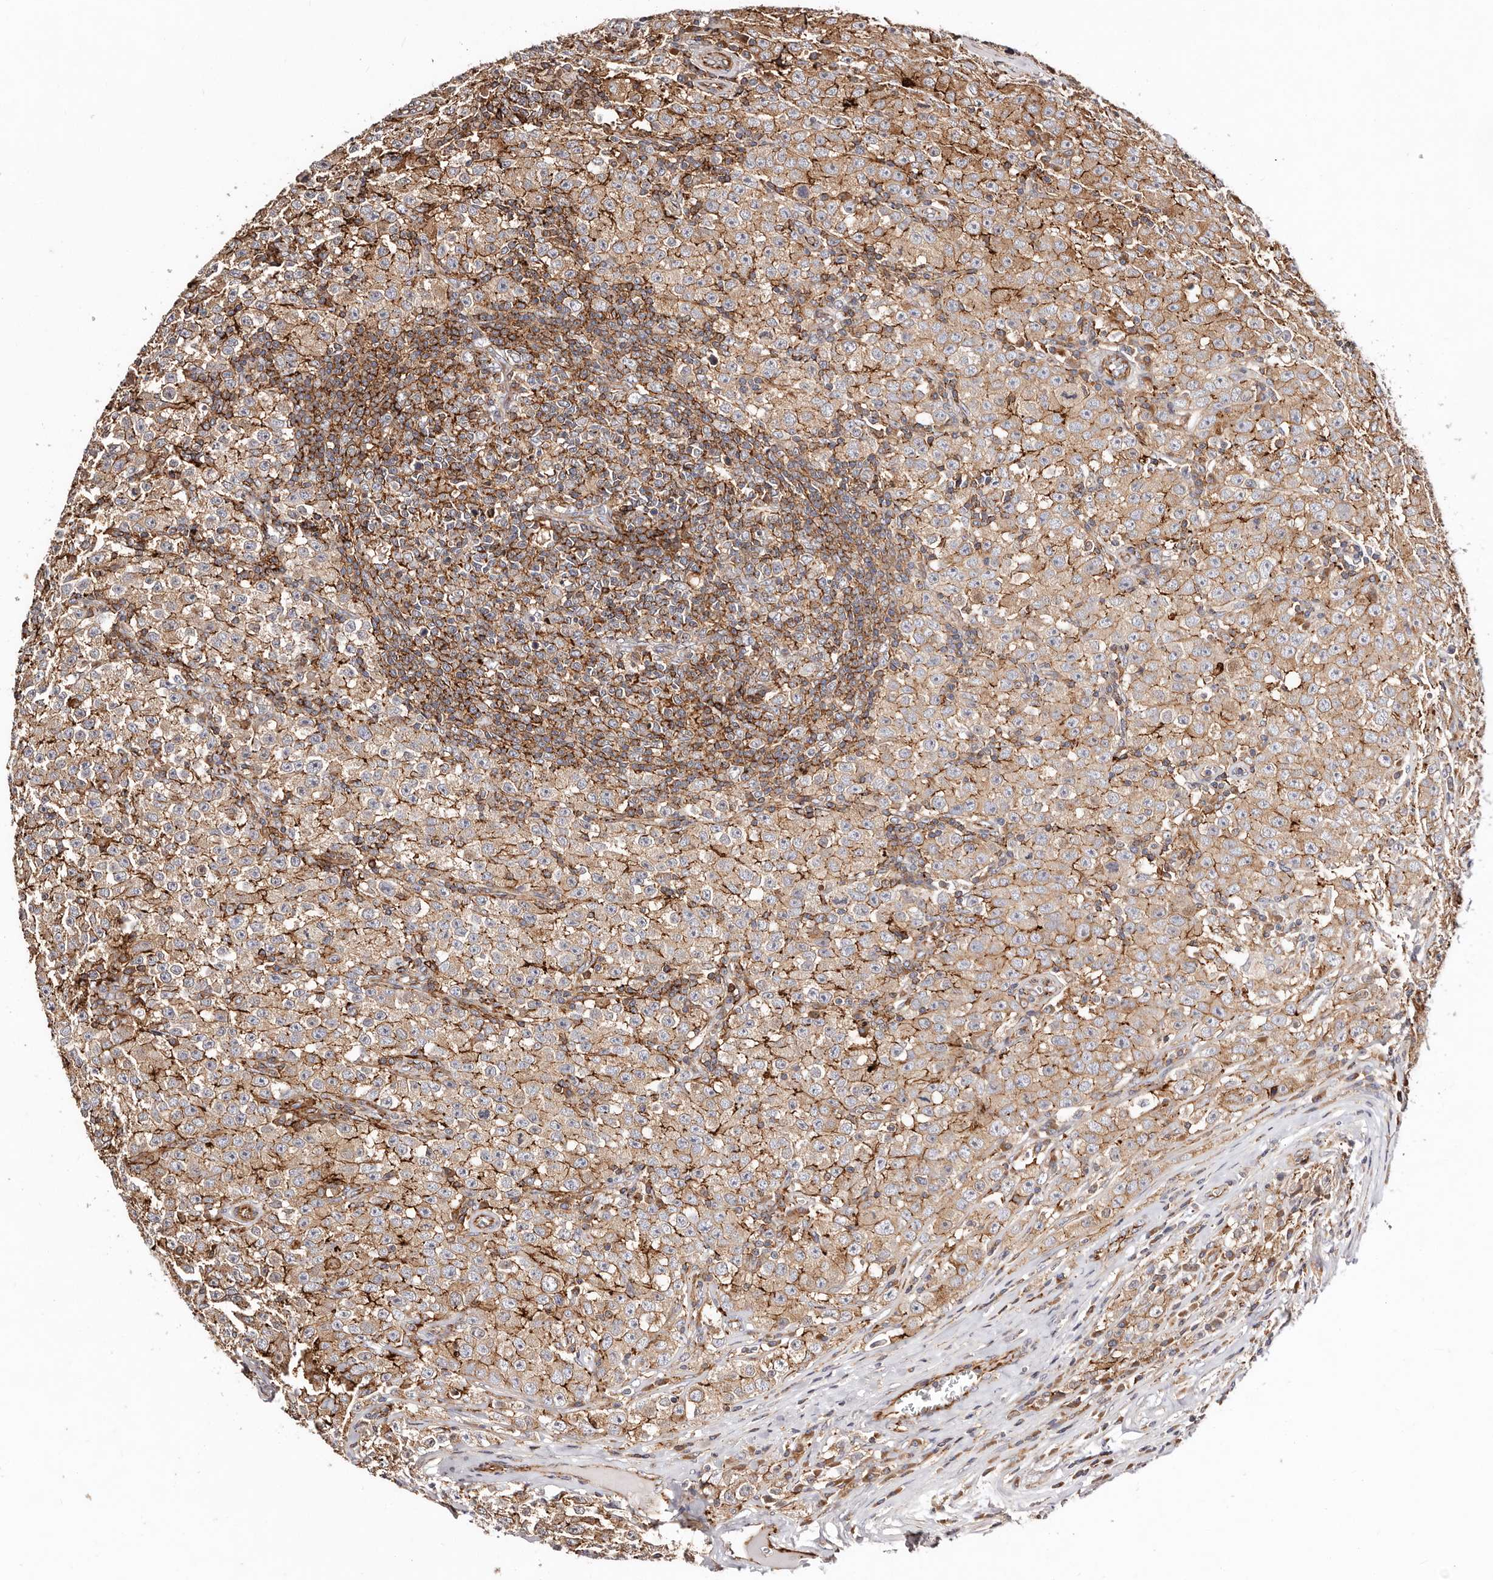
{"staining": {"intensity": "moderate", "quantity": ">75%", "location": "cytoplasmic/membranous"}, "tissue": "testis cancer", "cell_type": "Tumor cells", "image_type": "cancer", "snomed": [{"axis": "morphology", "description": "Seminoma, NOS"}, {"axis": "morphology", "description": "Carcinoma, Embryonal, NOS"}, {"axis": "topography", "description": "Testis"}], "caption": "Moderate cytoplasmic/membranous positivity for a protein is appreciated in about >75% of tumor cells of seminoma (testis) using IHC.", "gene": "PTPN22", "patient": {"sex": "male", "age": 43}}